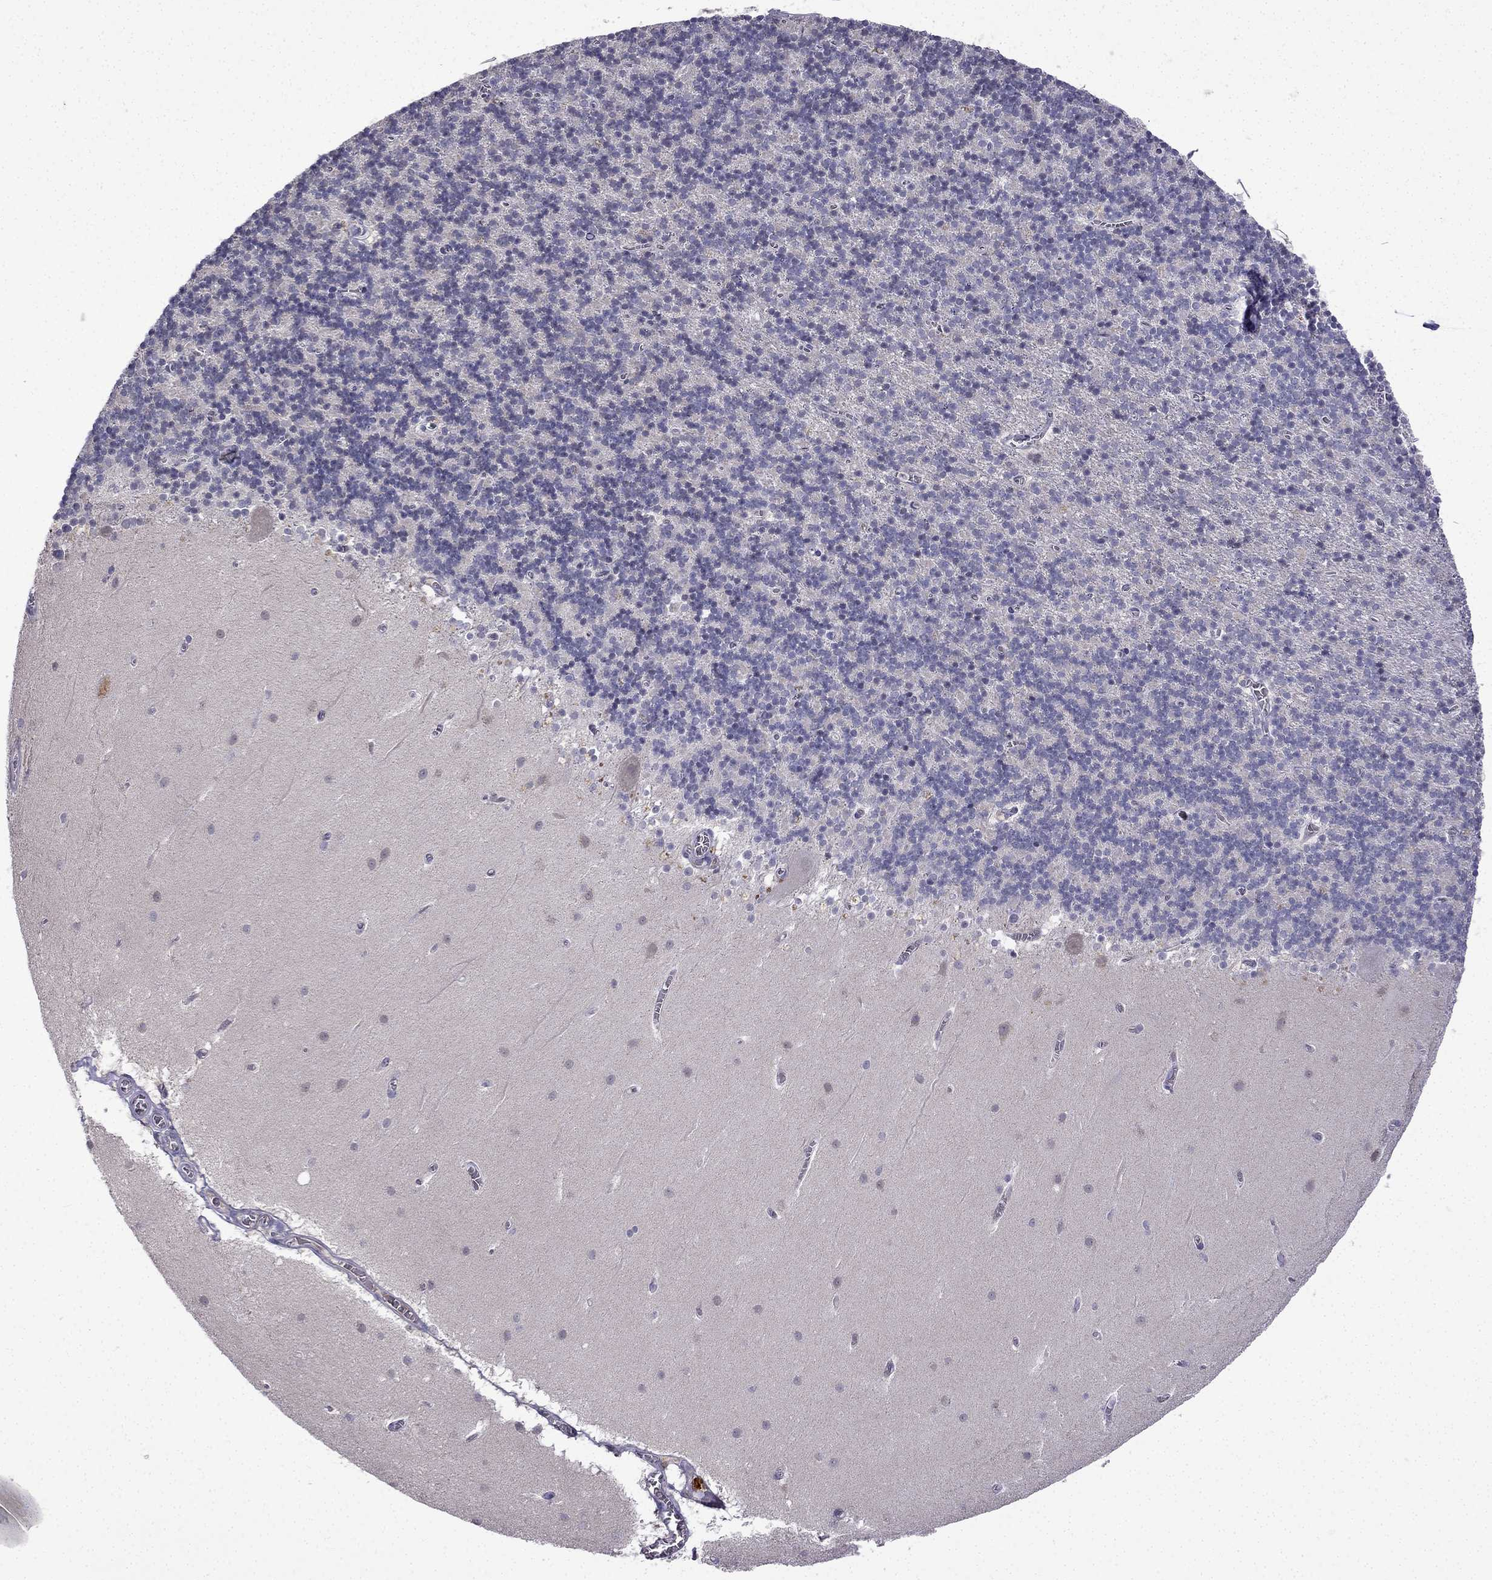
{"staining": {"intensity": "negative", "quantity": "none", "location": "none"}, "tissue": "cerebellum", "cell_type": "Cells in granular layer", "image_type": "normal", "snomed": [{"axis": "morphology", "description": "Normal tissue, NOS"}, {"axis": "topography", "description": "Cerebellum"}], "caption": "This is a histopathology image of immunohistochemistry staining of unremarkable cerebellum, which shows no staining in cells in granular layer.", "gene": "UHRF1", "patient": {"sex": "male", "age": 70}}